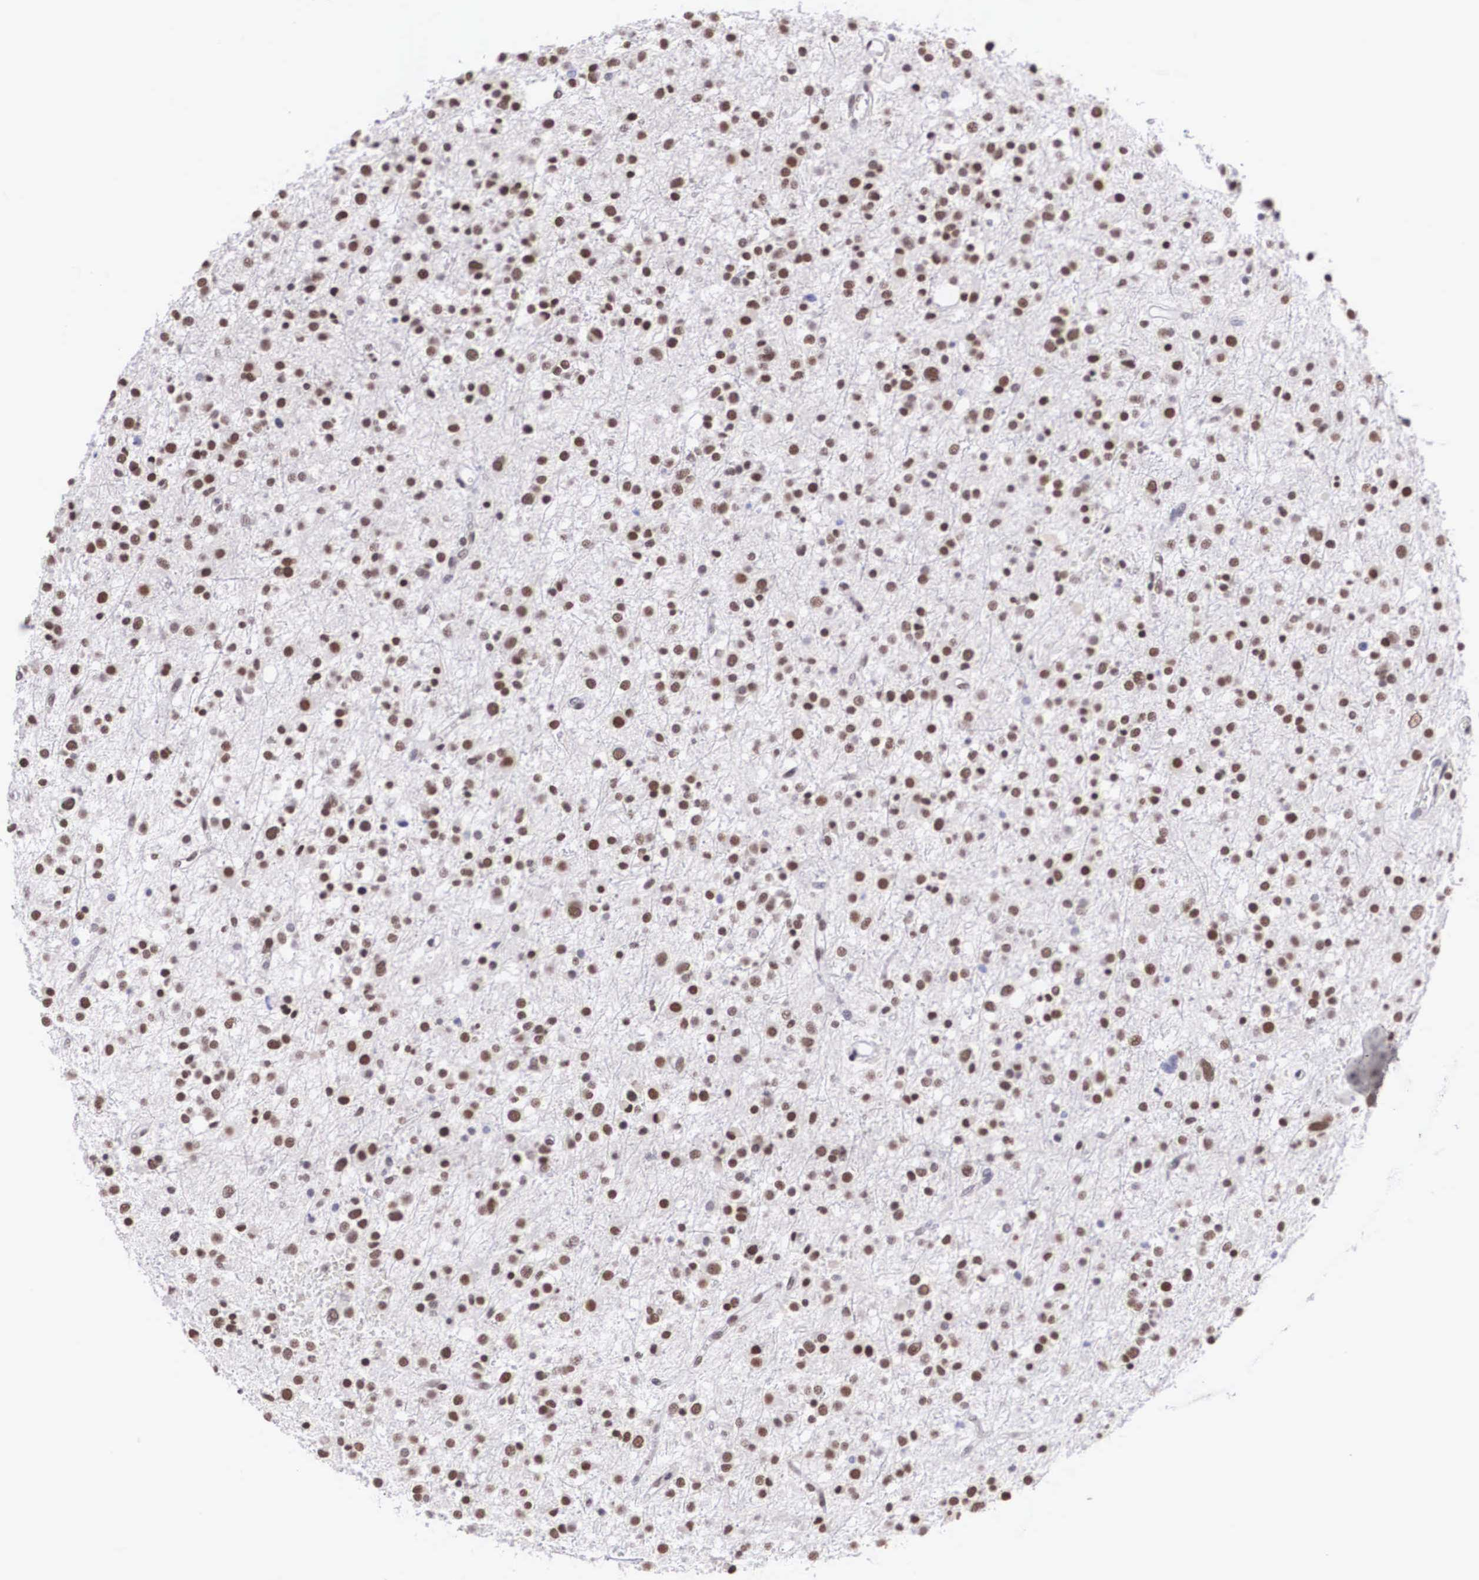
{"staining": {"intensity": "moderate", "quantity": "25%-75%", "location": "nuclear"}, "tissue": "glioma", "cell_type": "Tumor cells", "image_type": "cancer", "snomed": [{"axis": "morphology", "description": "Glioma, malignant, Low grade"}, {"axis": "topography", "description": "Brain"}], "caption": "Protein staining of glioma tissue exhibits moderate nuclear staining in approximately 25%-75% of tumor cells. The protein is shown in brown color, while the nuclei are stained blue.", "gene": "CSTF2", "patient": {"sex": "female", "age": 36}}